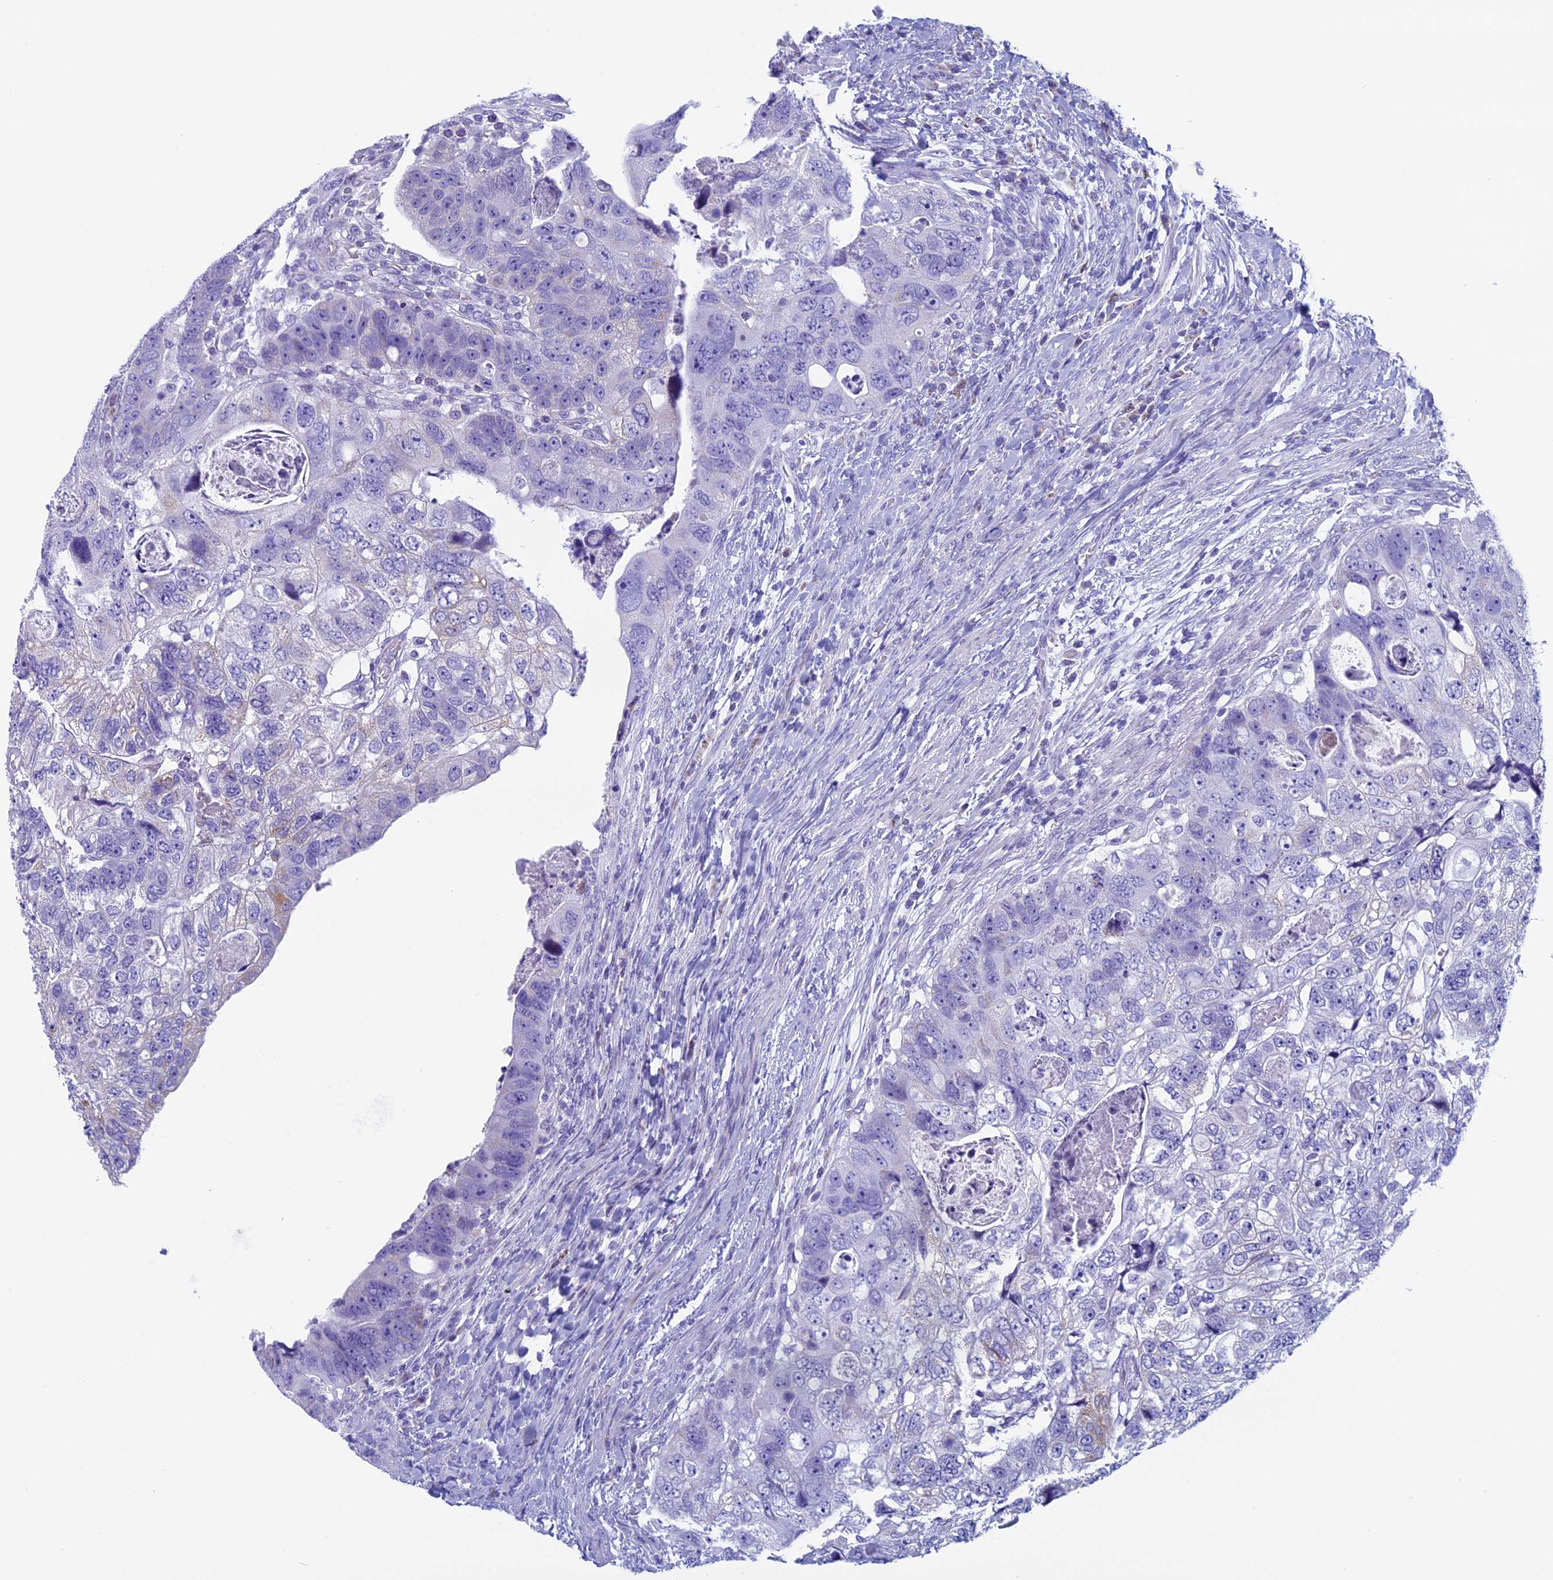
{"staining": {"intensity": "negative", "quantity": "none", "location": "none"}, "tissue": "colorectal cancer", "cell_type": "Tumor cells", "image_type": "cancer", "snomed": [{"axis": "morphology", "description": "Adenocarcinoma, NOS"}, {"axis": "topography", "description": "Rectum"}], "caption": "Colorectal adenocarcinoma was stained to show a protein in brown. There is no significant staining in tumor cells.", "gene": "ZNF563", "patient": {"sex": "male", "age": 59}}